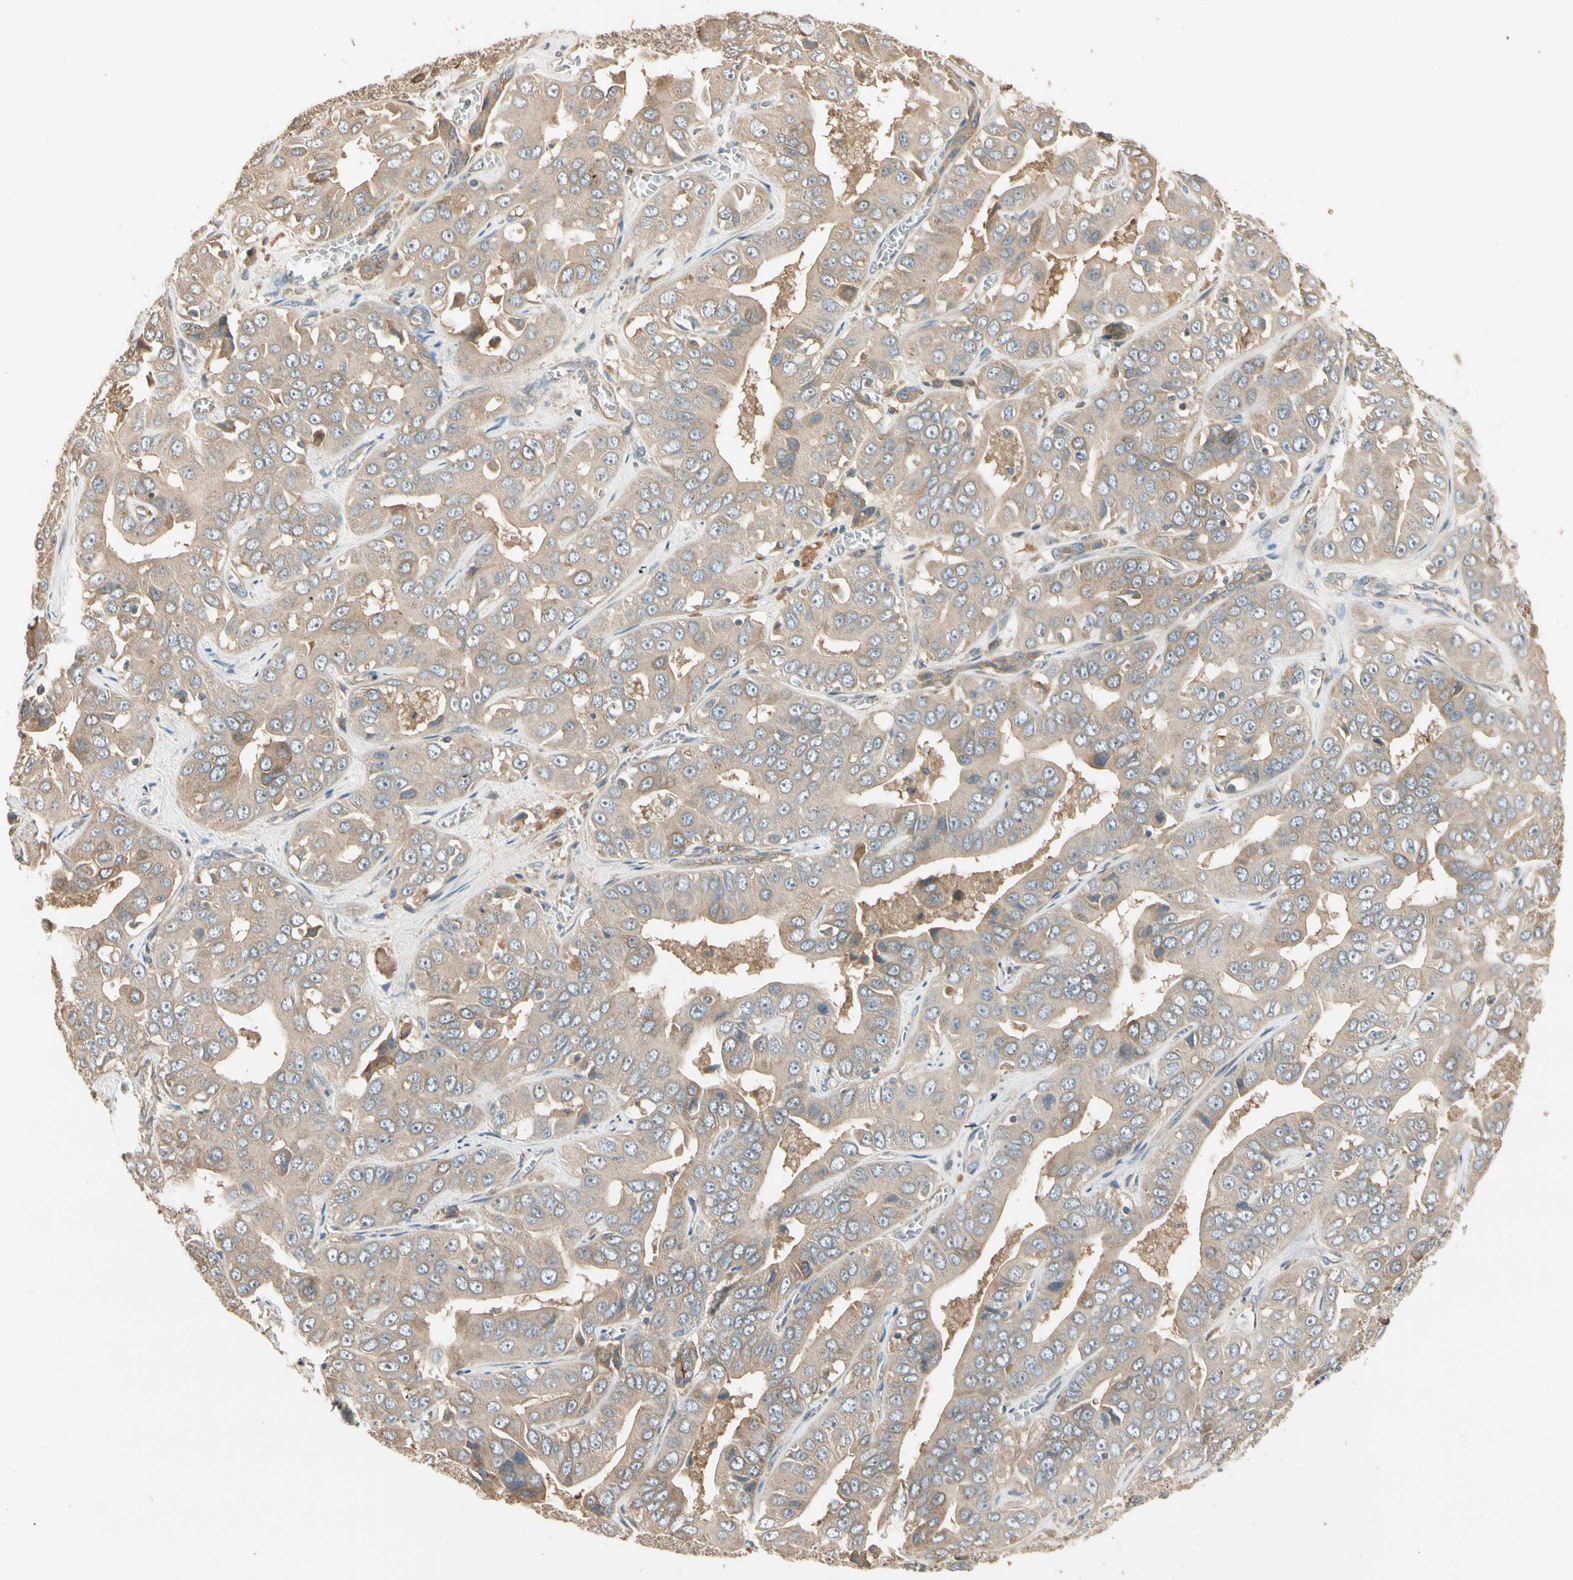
{"staining": {"intensity": "weak", "quantity": ">75%", "location": "cytoplasmic/membranous"}, "tissue": "liver cancer", "cell_type": "Tumor cells", "image_type": "cancer", "snomed": [{"axis": "morphology", "description": "Cholangiocarcinoma"}, {"axis": "topography", "description": "Liver"}], "caption": "An image of human liver cancer stained for a protein demonstrates weak cytoplasmic/membranous brown staining in tumor cells. The protein is stained brown, and the nuclei are stained in blue (DAB (3,3'-diaminobenzidine) IHC with brightfield microscopy, high magnification).", "gene": "TNFRSF21", "patient": {"sex": "female", "age": 52}}